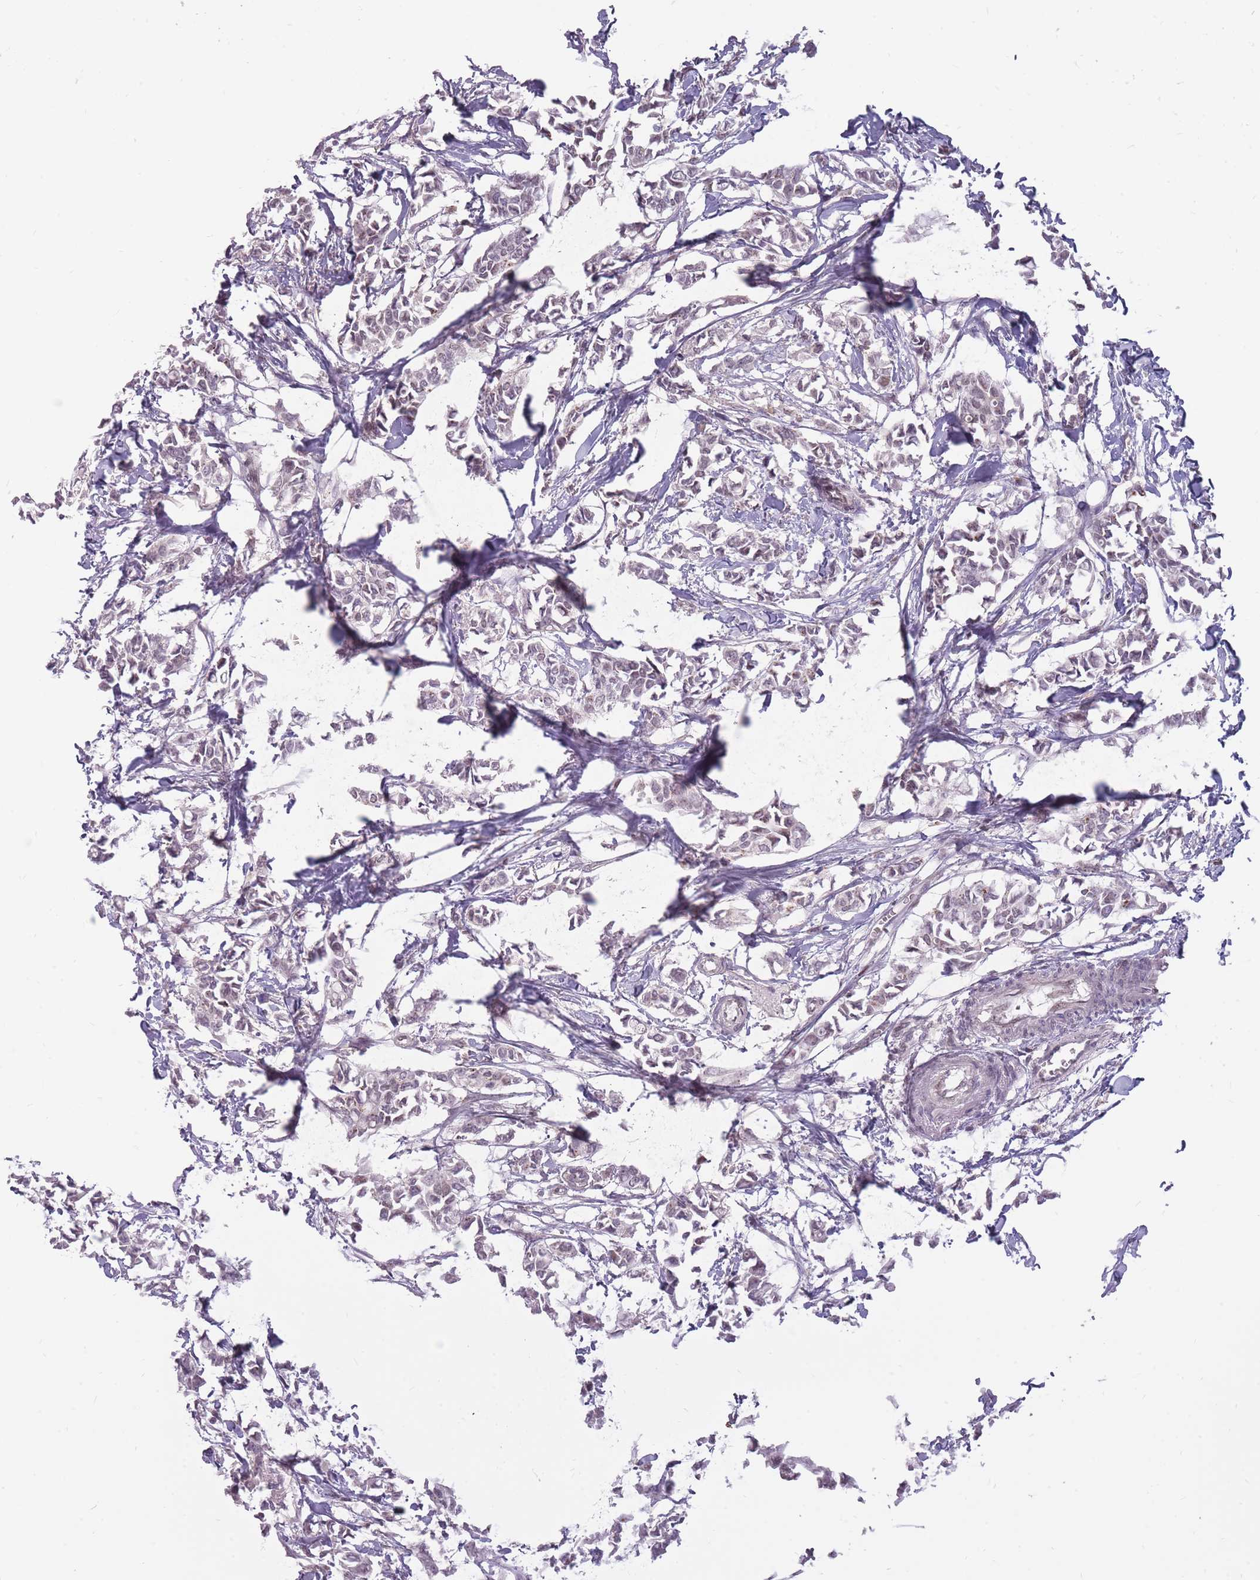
{"staining": {"intensity": "weak", "quantity": "<25%", "location": "nuclear"}, "tissue": "breast cancer", "cell_type": "Tumor cells", "image_type": "cancer", "snomed": [{"axis": "morphology", "description": "Duct carcinoma"}, {"axis": "topography", "description": "Breast"}], "caption": "High magnification brightfield microscopy of breast cancer stained with DAB (3,3'-diaminobenzidine) (brown) and counterstained with hematoxylin (blue): tumor cells show no significant expression. (DAB (3,3'-diaminobenzidine) IHC visualized using brightfield microscopy, high magnification).", "gene": "POMZP3", "patient": {"sex": "female", "age": 41}}